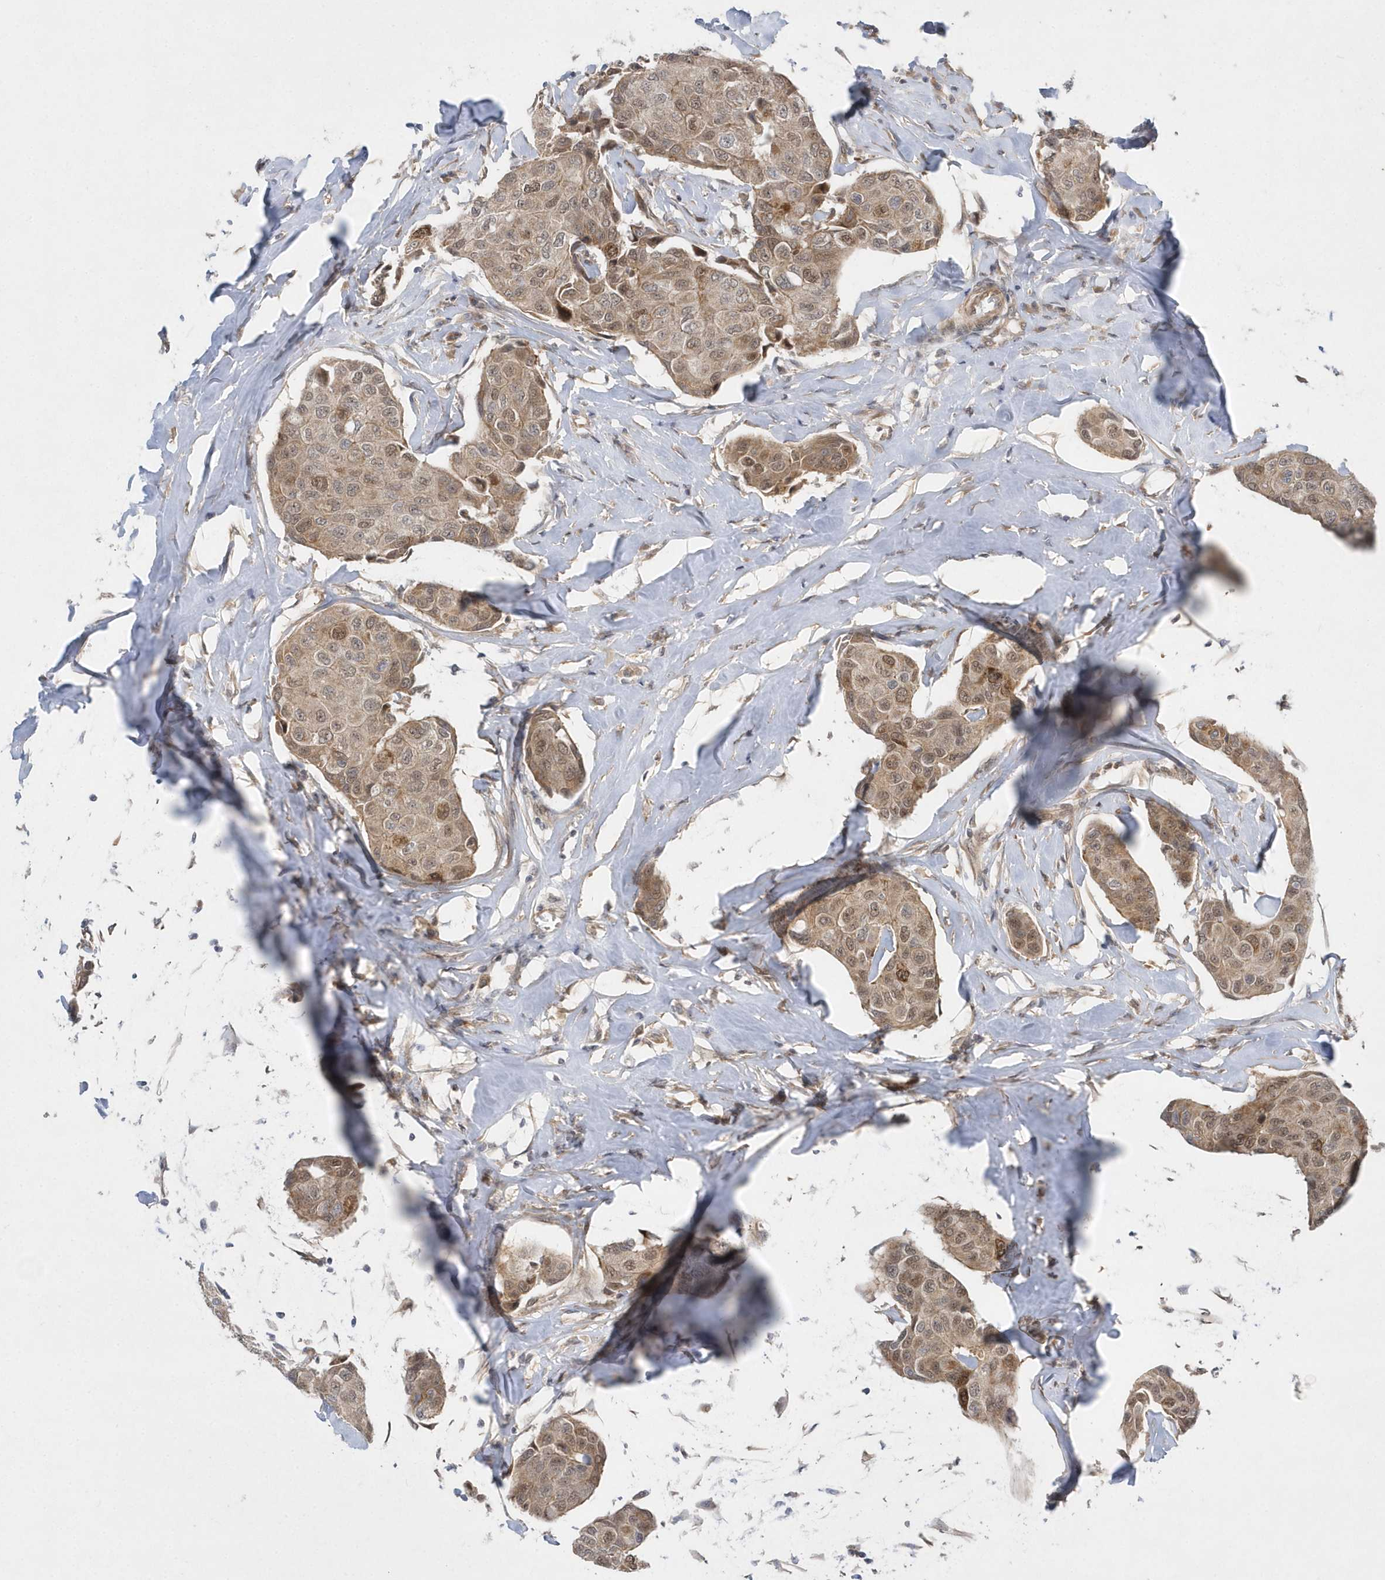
{"staining": {"intensity": "moderate", "quantity": ">75%", "location": "cytoplasmic/membranous,nuclear"}, "tissue": "breast cancer", "cell_type": "Tumor cells", "image_type": "cancer", "snomed": [{"axis": "morphology", "description": "Duct carcinoma"}, {"axis": "topography", "description": "Breast"}], "caption": "Protein staining by immunohistochemistry exhibits moderate cytoplasmic/membranous and nuclear expression in about >75% of tumor cells in breast cancer.", "gene": "MXI1", "patient": {"sex": "female", "age": 80}}